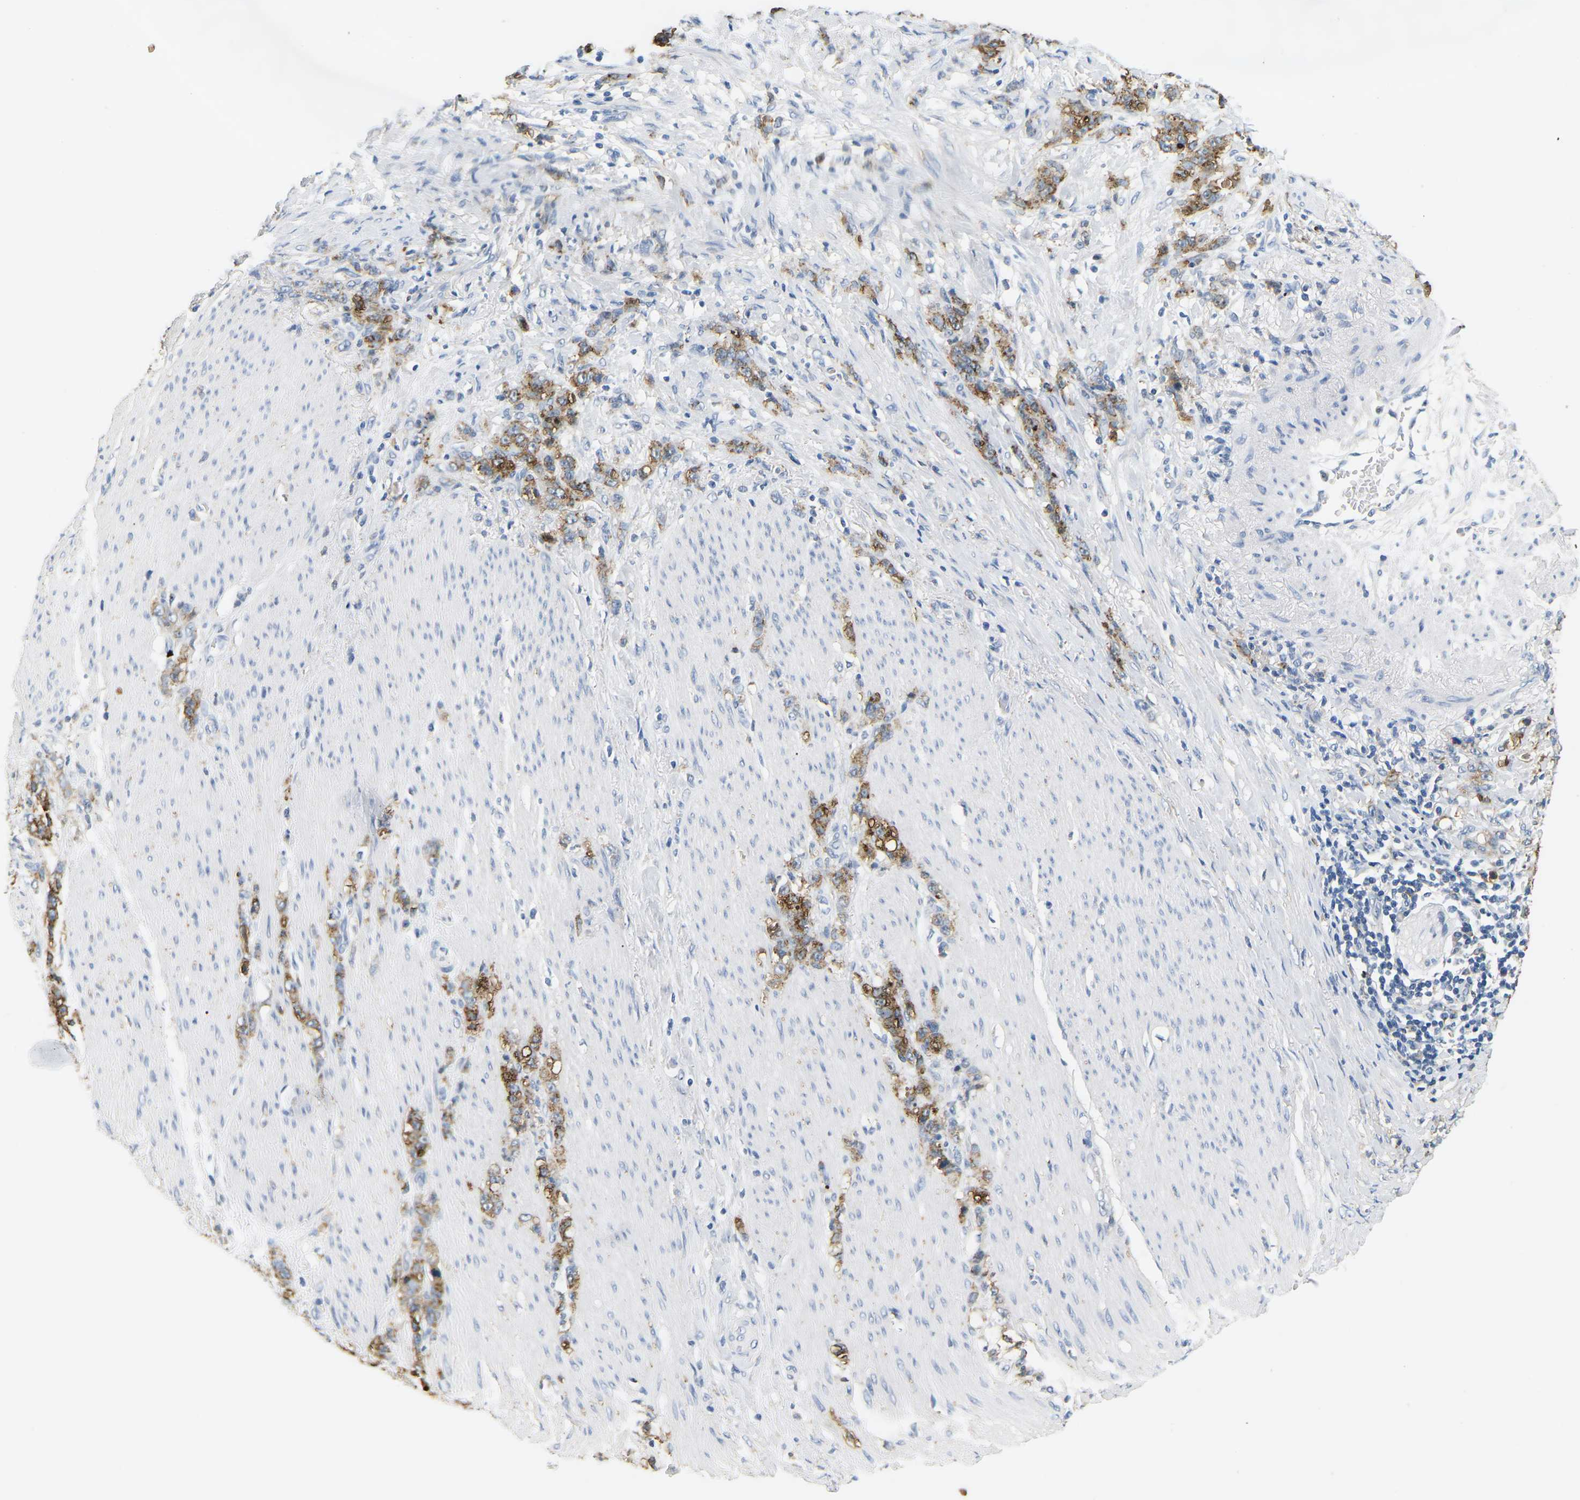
{"staining": {"intensity": "moderate", "quantity": ">75%", "location": "cytoplasmic/membranous"}, "tissue": "stomach cancer", "cell_type": "Tumor cells", "image_type": "cancer", "snomed": [{"axis": "morphology", "description": "Adenocarcinoma, NOS"}, {"axis": "topography", "description": "Stomach, lower"}], "caption": "The image displays a brown stain indicating the presence of a protein in the cytoplasmic/membranous of tumor cells in adenocarcinoma (stomach).", "gene": "ADM", "patient": {"sex": "male", "age": 88}}